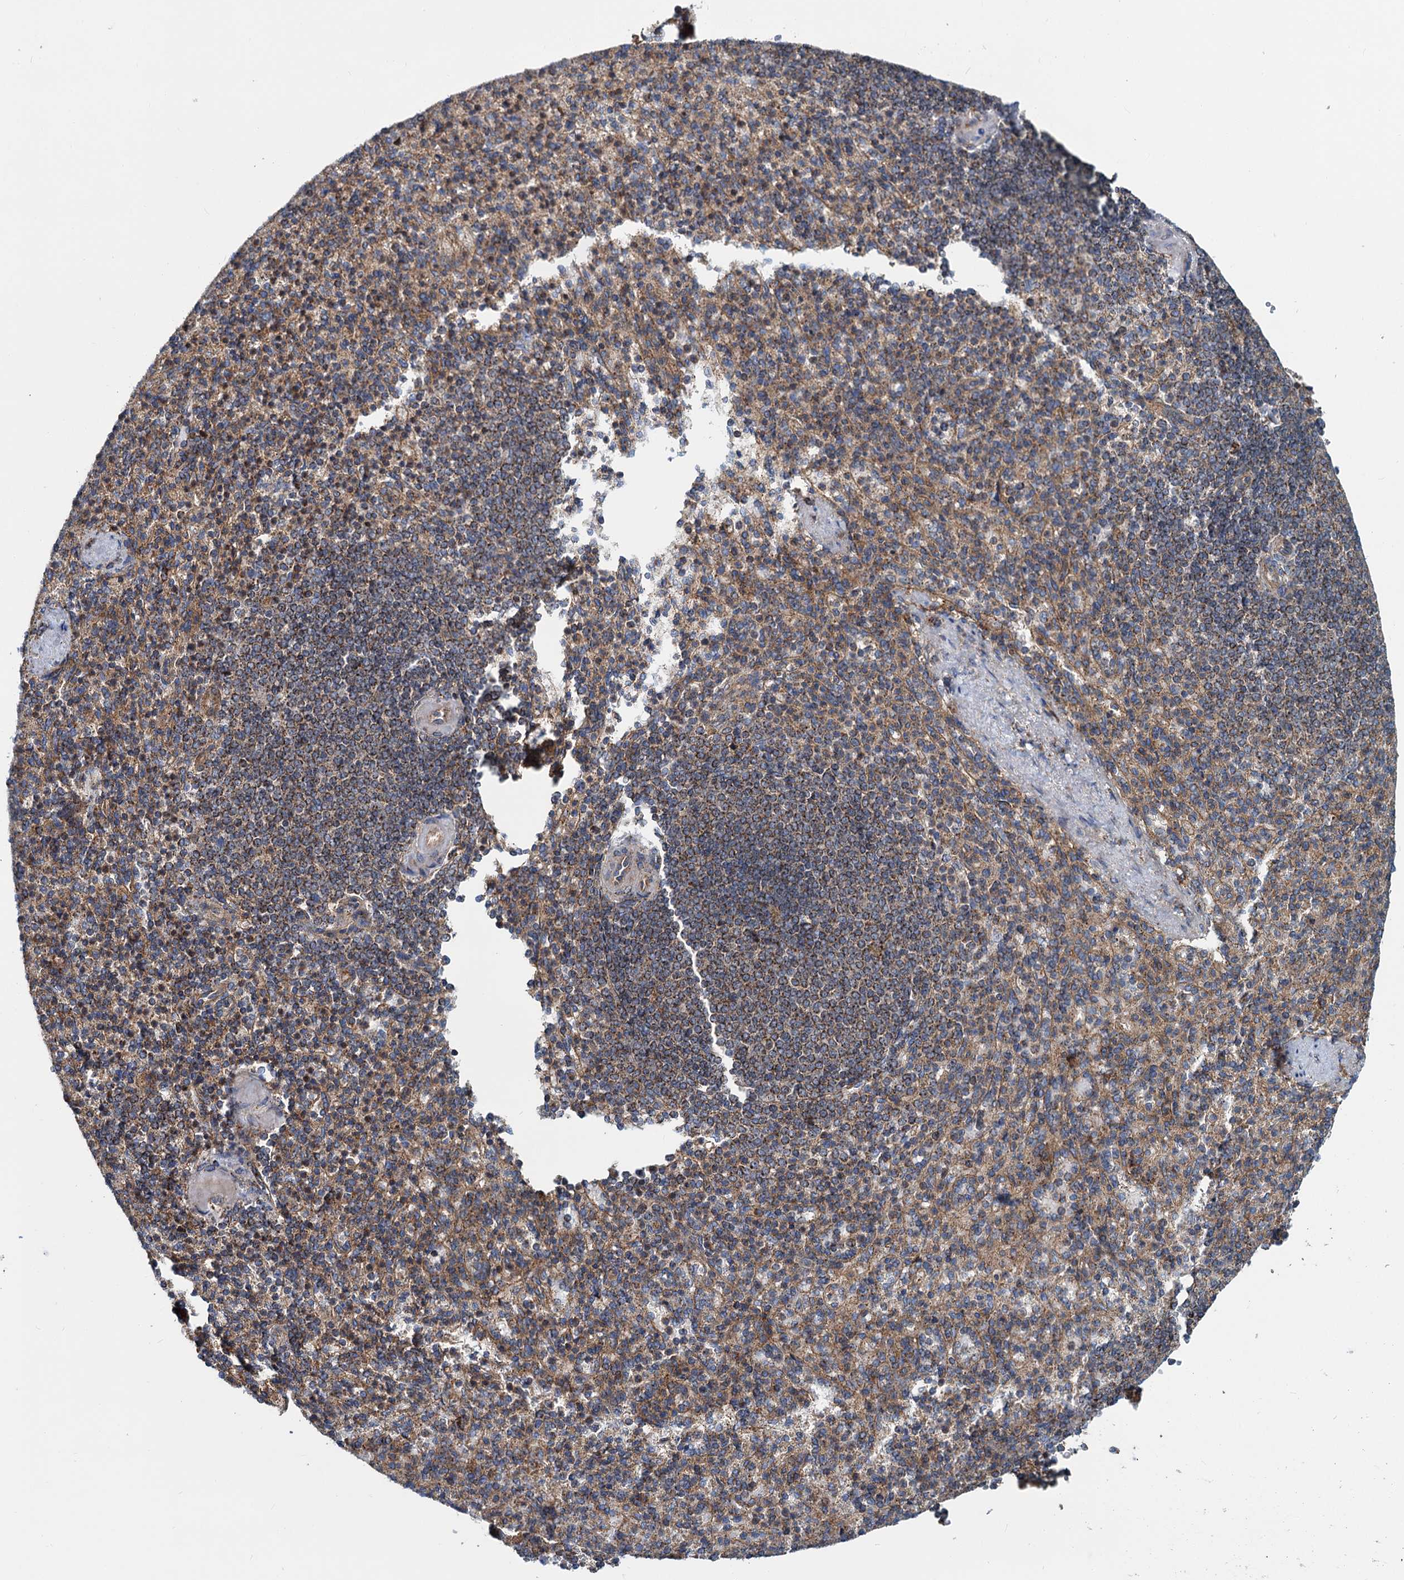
{"staining": {"intensity": "moderate", "quantity": ">75%", "location": "cytoplasmic/membranous"}, "tissue": "spleen", "cell_type": "Cells in red pulp", "image_type": "normal", "snomed": [{"axis": "morphology", "description": "Normal tissue, NOS"}, {"axis": "topography", "description": "Spleen"}], "caption": "Cells in red pulp reveal medium levels of moderate cytoplasmic/membranous expression in about >75% of cells in unremarkable spleen.", "gene": "PSEN1", "patient": {"sex": "female", "age": 74}}